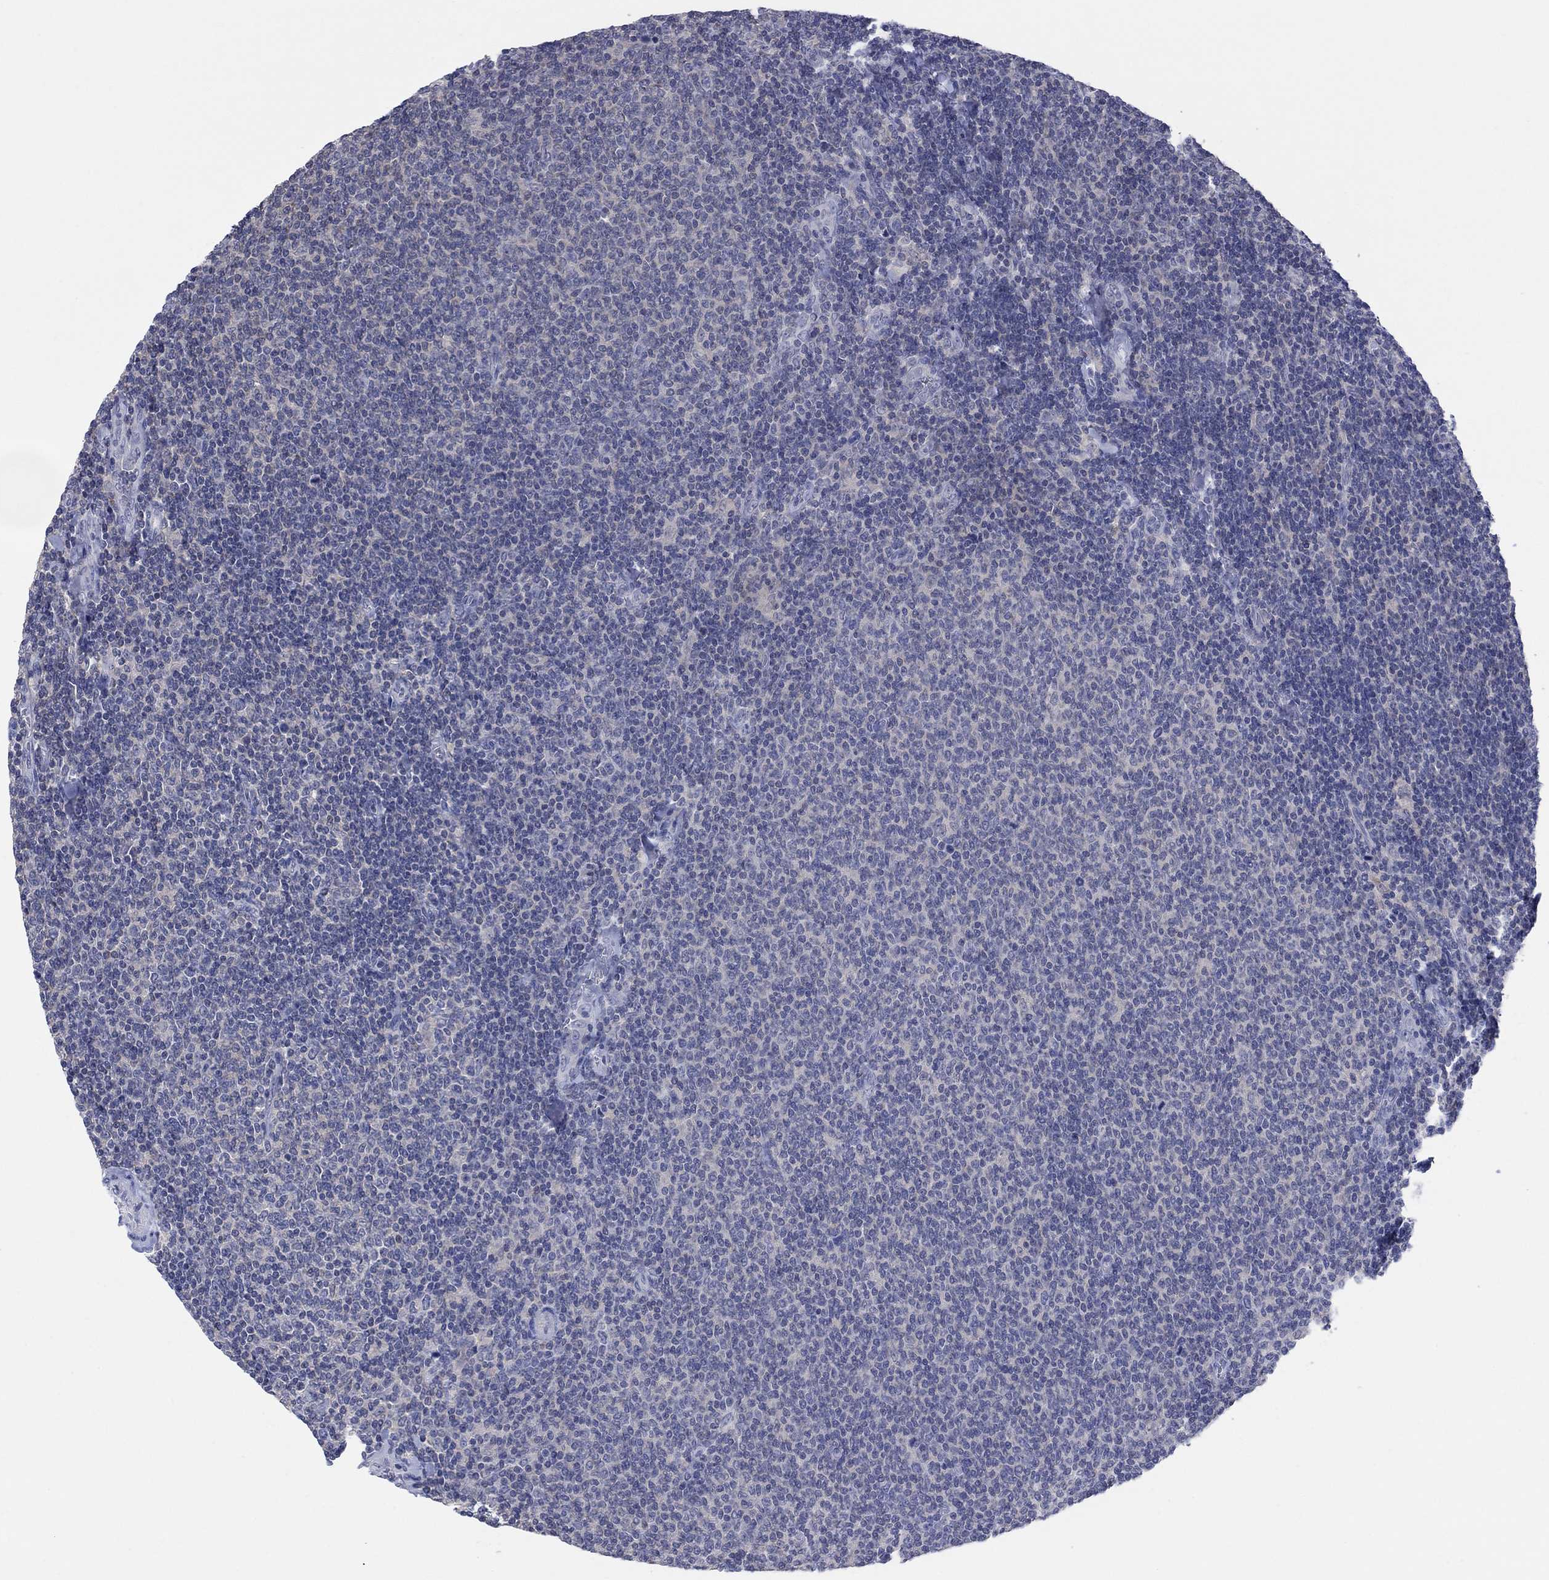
{"staining": {"intensity": "negative", "quantity": "none", "location": "none"}, "tissue": "lymphoma", "cell_type": "Tumor cells", "image_type": "cancer", "snomed": [{"axis": "morphology", "description": "Malignant lymphoma, non-Hodgkin's type, Low grade"}, {"axis": "topography", "description": "Lymph node"}], "caption": "This is an immunohistochemistry (IHC) photomicrograph of human lymphoma. There is no staining in tumor cells.", "gene": "FER1L6", "patient": {"sex": "male", "age": 52}}